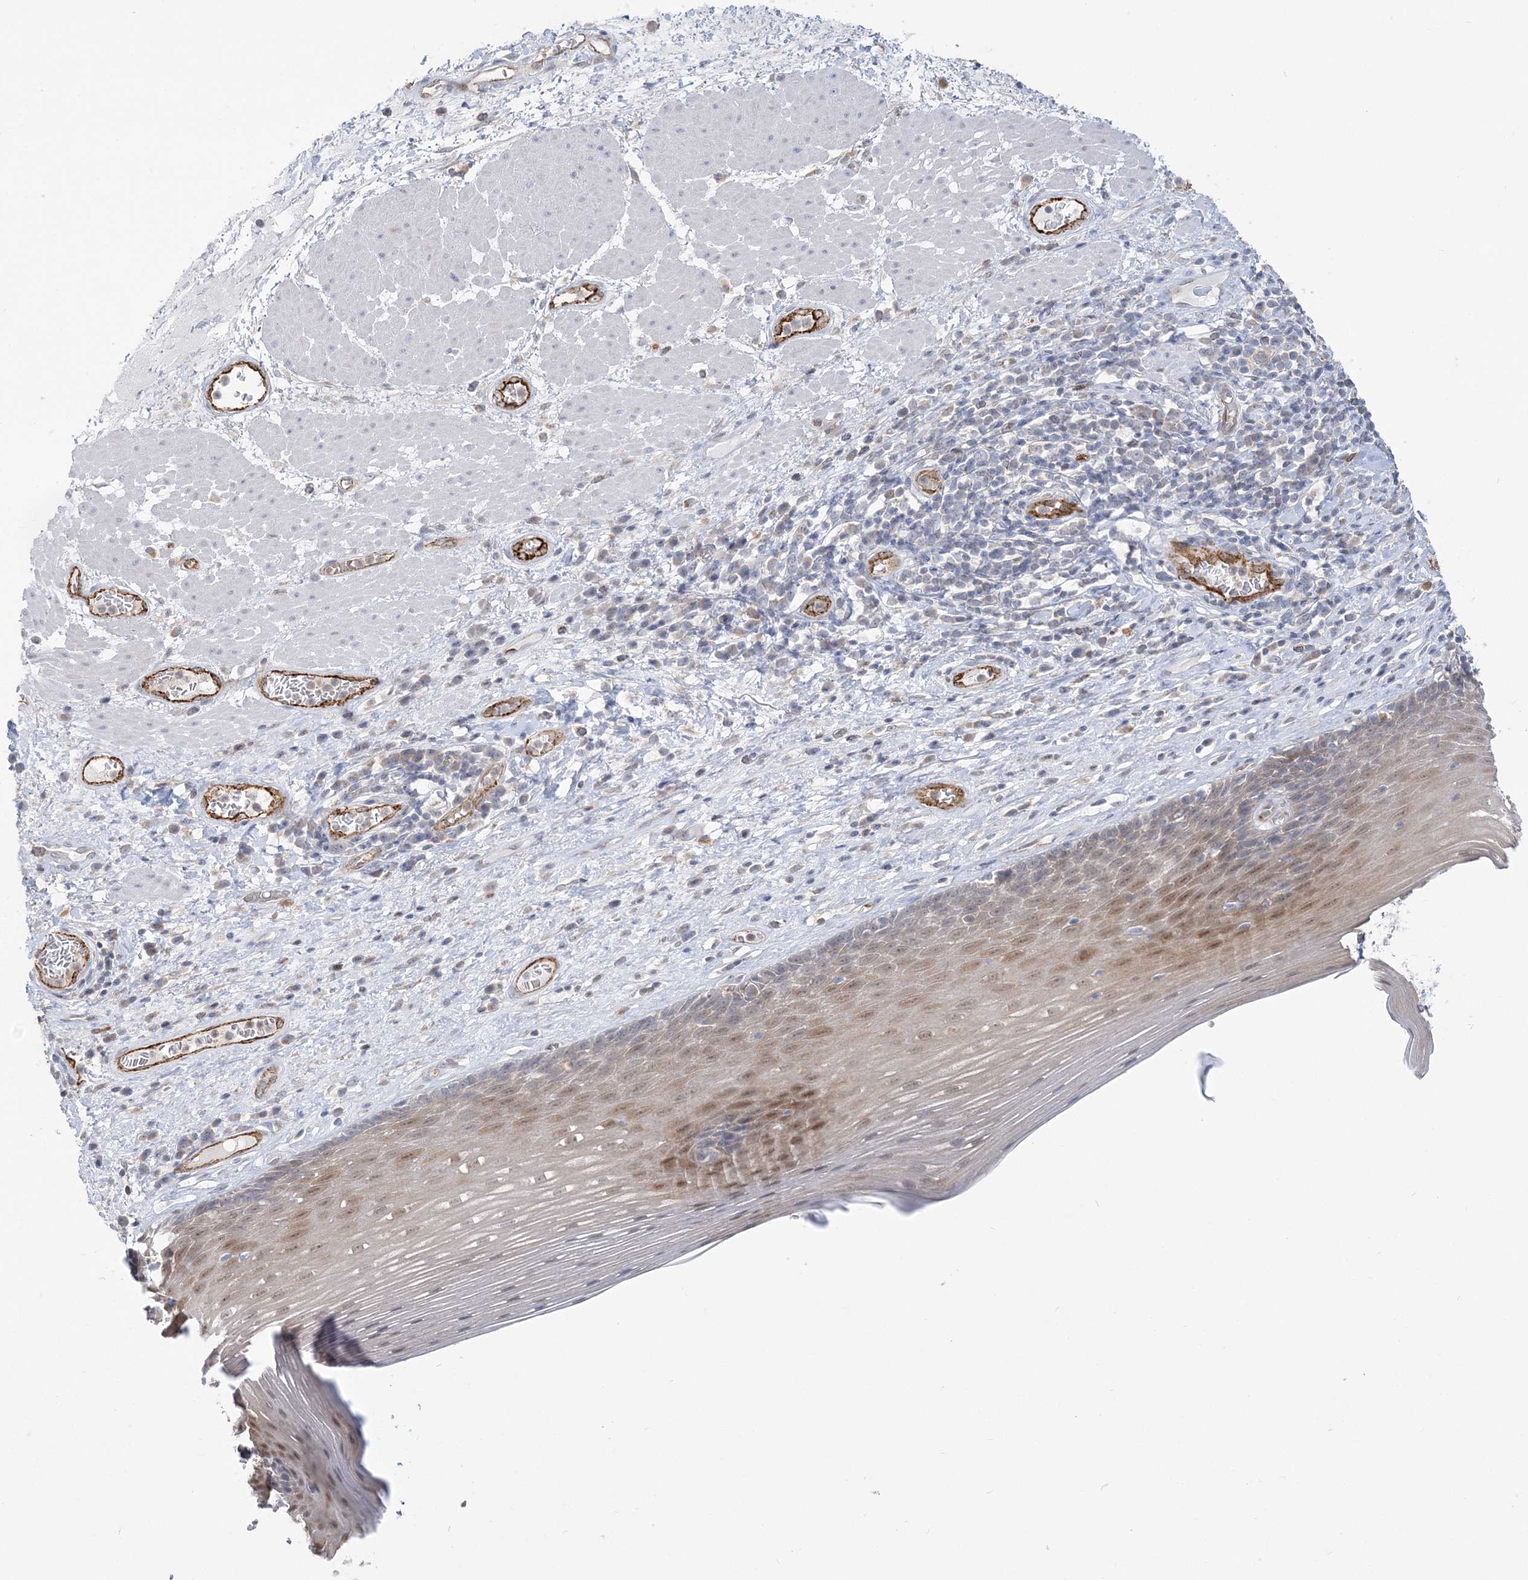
{"staining": {"intensity": "moderate", "quantity": ">75%", "location": "cytoplasmic/membranous,nuclear"}, "tissue": "esophagus", "cell_type": "Squamous epithelial cells", "image_type": "normal", "snomed": [{"axis": "morphology", "description": "Normal tissue, NOS"}, {"axis": "topography", "description": "Esophagus"}], "caption": "Immunohistochemistry (IHC) of normal human esophagus exhibits medium levels of moderate cytoplasmic/membranous,nuclear staining in approximately >75% of squamous epithelial cells. (DAB (3,3'-diaminobenzidine) IHC with brightfield microscopy, high magnification).", "gene": "INPP1", "patient": {"sex": "male", "age": 62}}